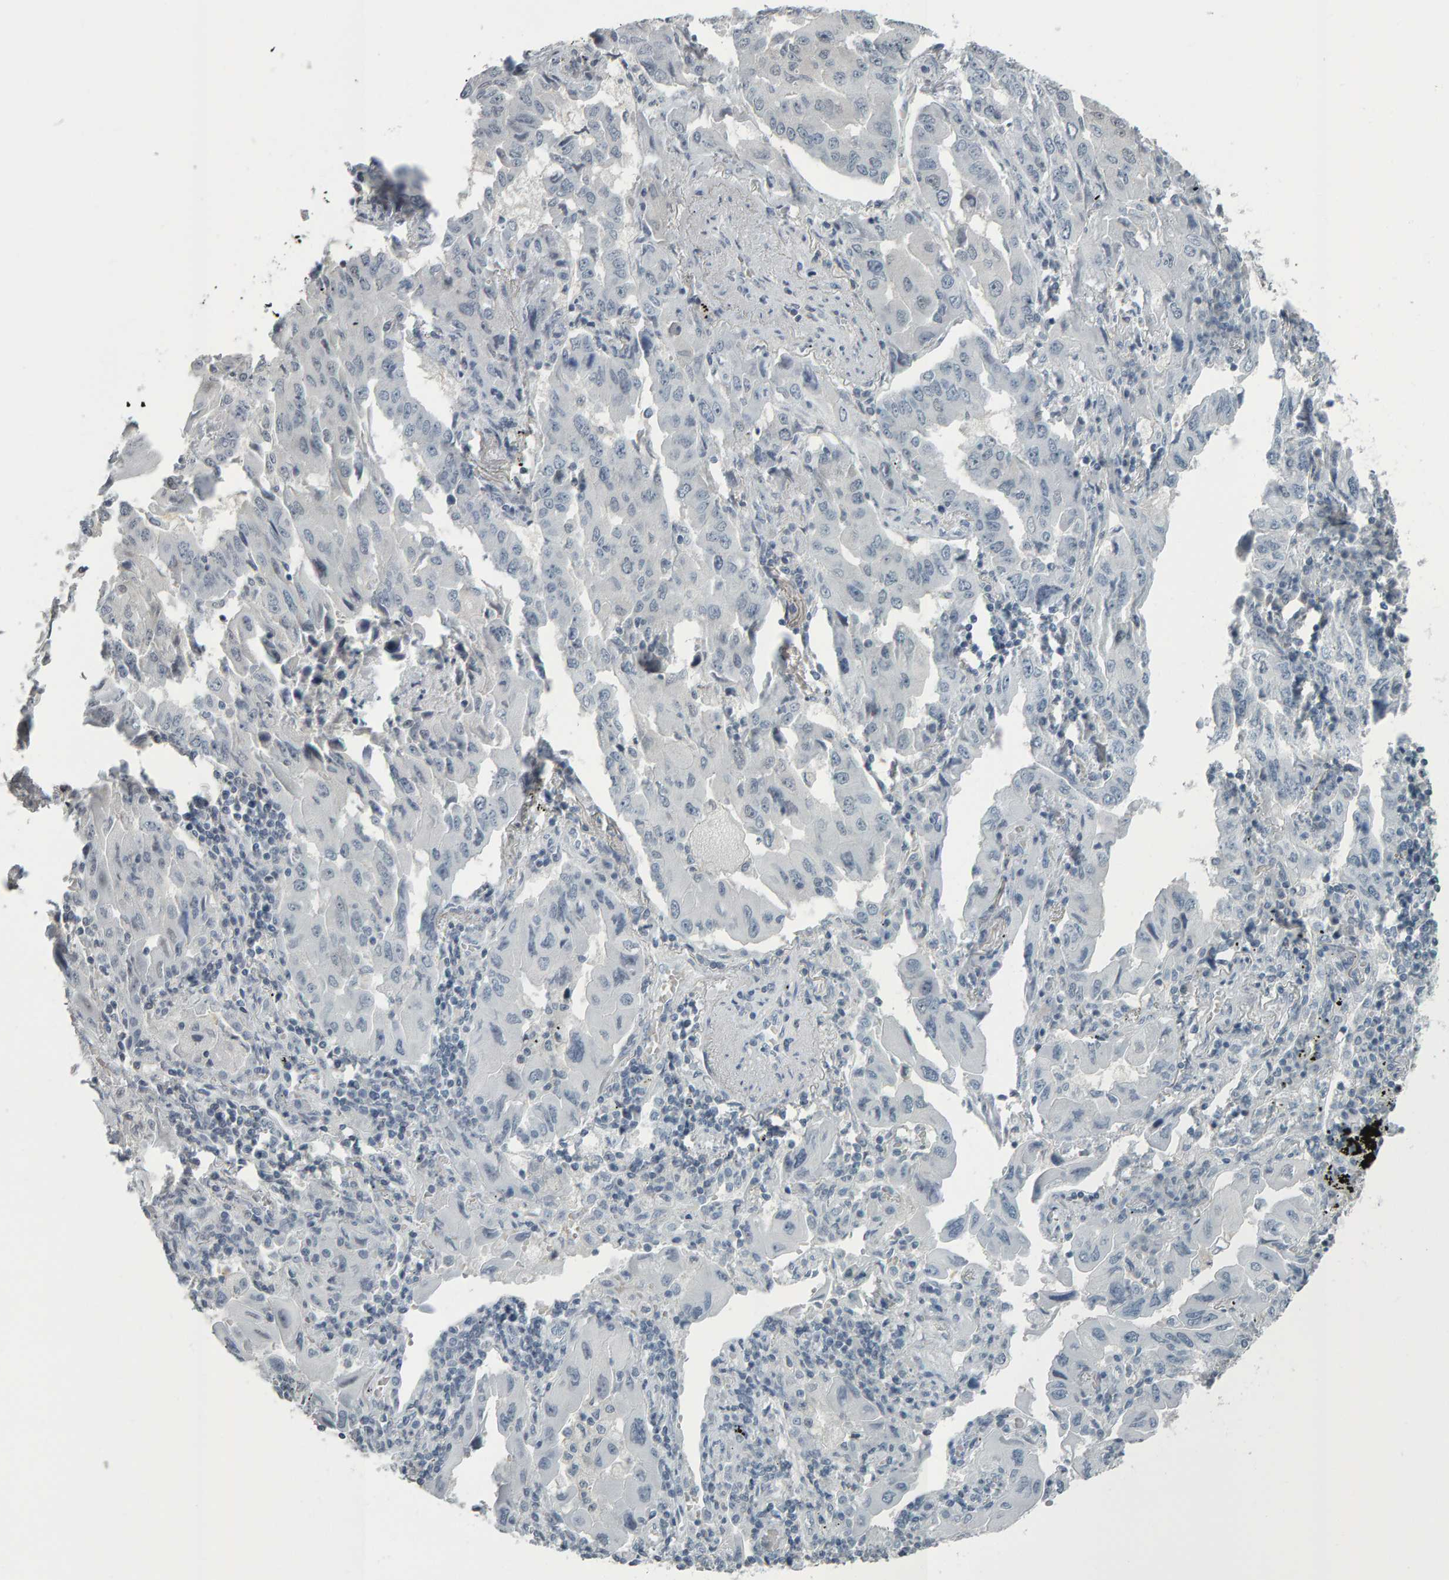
{"staining": {"intensity": "negative", "quantity": "none", "location": "none"}, "tissue": "lung cancer", "cell_type": "Tumor cells", "image_type": "cancer", "snomed": [{"axis": "morphology", "description": "Adenocarcinoma, NOS"}, {"axis": "topography", "description": "Lung"}], "caption": "A high-resolution photomicrograph shows immunohistochemistry staining of lung adenocarcinoma, which reveals no significant expression in tumor cells.", "gene": "PYY", "patient": {"sex": "female", "age": 65}}